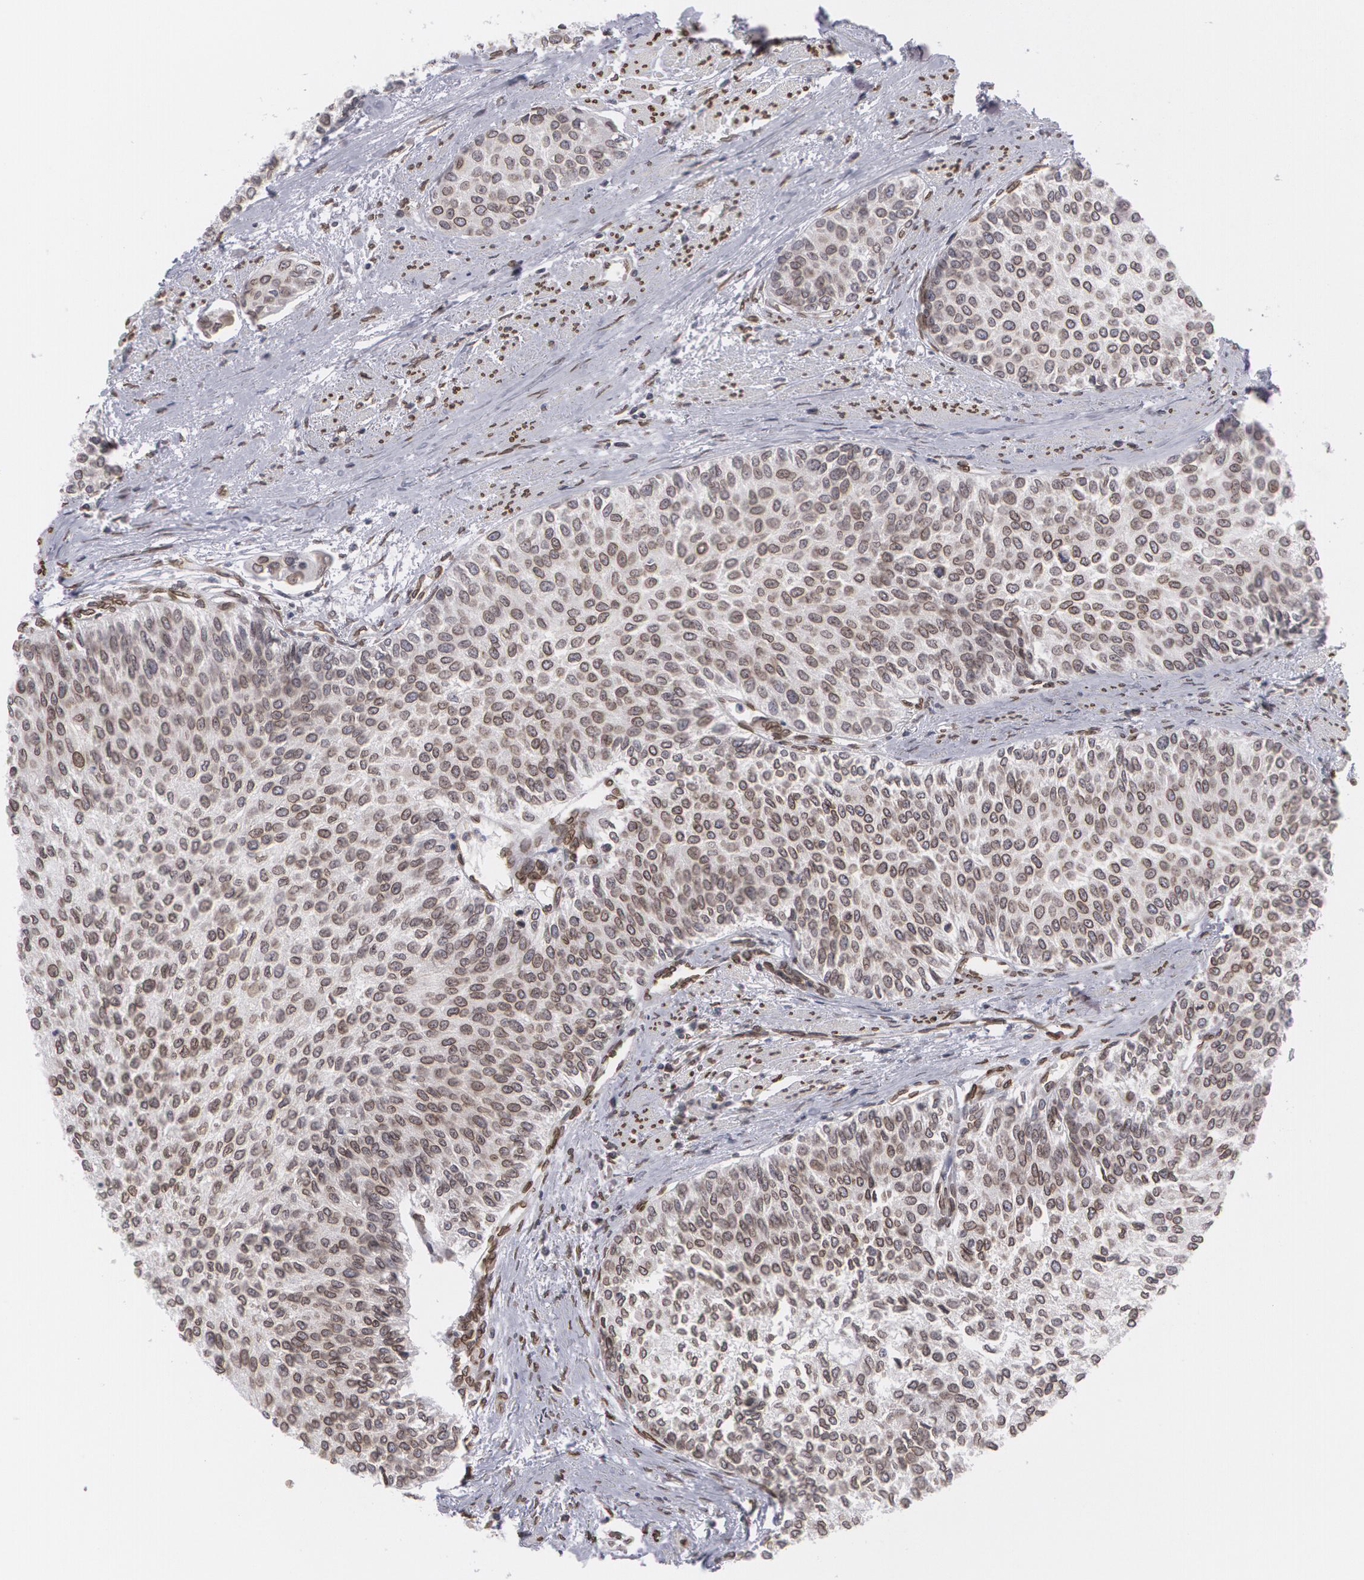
{"staining": {"intensity": "weak", "quantity": "25%-75%", "location": "nuclear"}, "tissue": "urothelial cancer", "cell_type": "Tumor cells", "image_type": "cancer", "snomed": [{"axis": "morphology", "description": "Urothelial carcinoma, Low grade"}, {"axis": "topography", "description": "Urinary bladder"}], "caption": "High-magnification brightfield microscopy of low-grade urothelial carcinoma stained with DAB (3,3'-diaminobenzidine) (brown) and counterstained with hematoxylin (blue). tumor cells exhibit weak nuclear expression is seen in approximately25%-75% of cells. (IHC, brightfield microscopy, high magnification).", "gene": "EMD", "patient": {"sex": "female", "age": 73}}